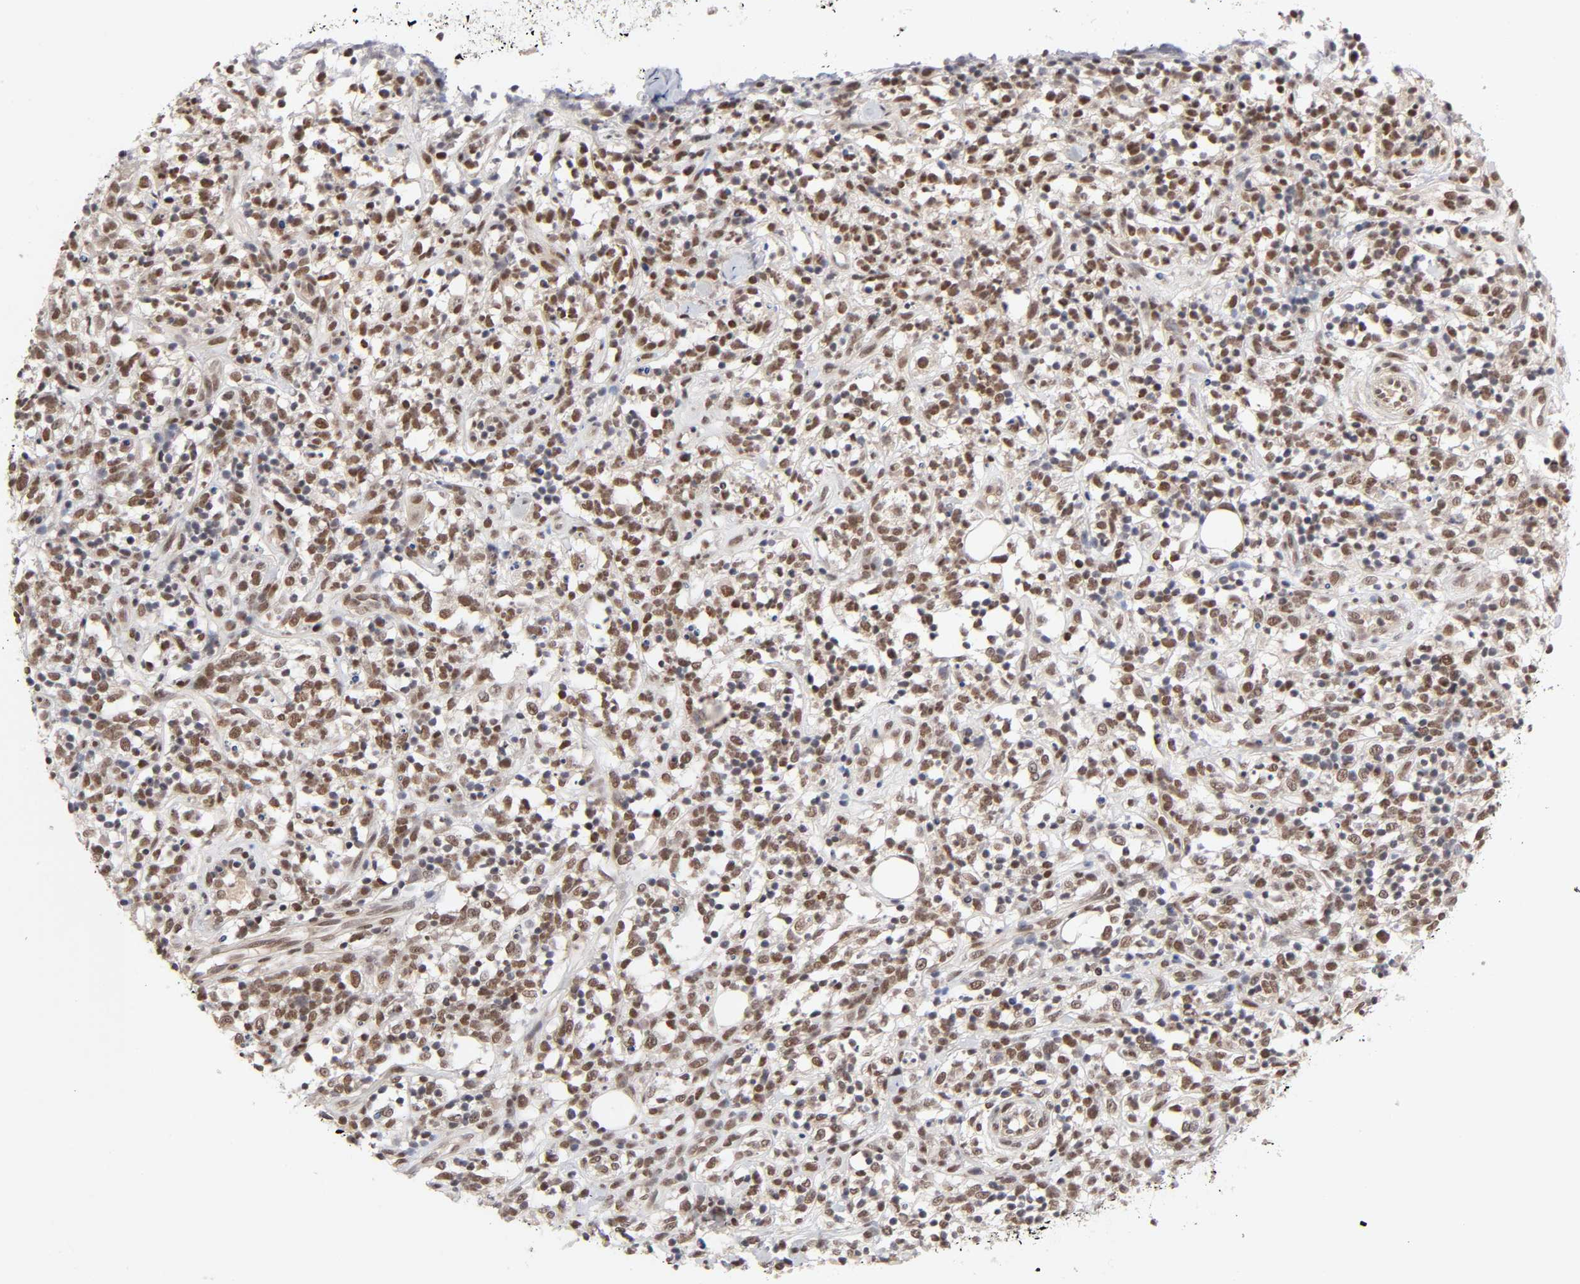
{"staining": {"intensity": "strong", "quantity": ">75%", "location": "nuclear"}, "tissue": "lymphoma", "cell_type": "Tumor cells", "image_type": "cancer", "snomed": [{"axis": "morphology", "description": "Malignant lymphoma, non-Hodgkin's type, High grade"}, {"axis": "topography", "description": "Lymph node"}], "caption": "About >75% of tumor cells in high-grade malignant lymphoma, non-Hodgkin's type exhibit strong nuclear protein expression as visualized by brown immunohistochemical staining.", "gene": "EP300", "patient": {"sex": "female", "age": 73}}